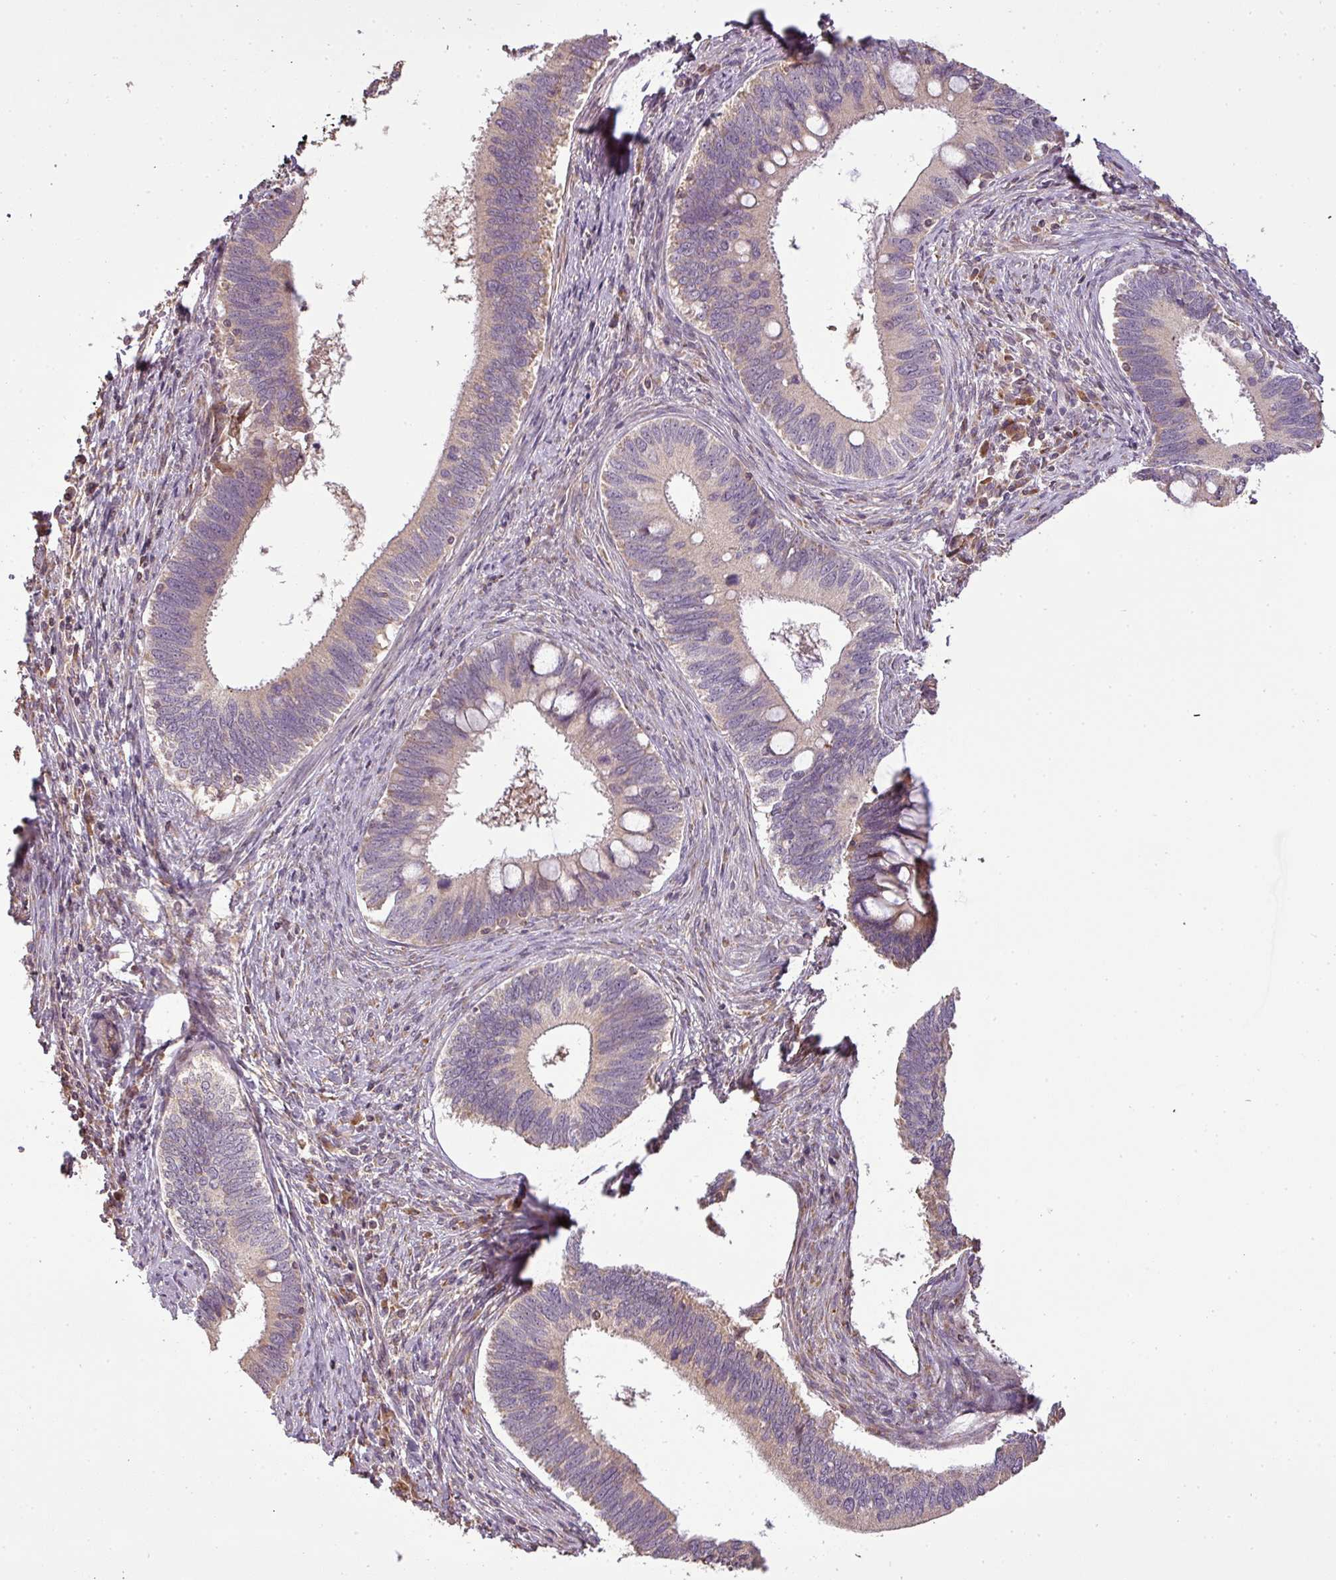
{"staining": {"intensity": "negative", "quantity": "none", "location": "none"}, "tissue": "cervical cancer", "cell_type": "Tumor cells", "image_type": "cancer", "snomed": [{"axis": "morphology", "description": "Adenocarcinoma, NOS"}, {"axis": "topography", "description": "Cervix"}], "caption": "Tumor cells show no significant staining in cervical cancer.", "gene": "FAIM", "patient": {"sex": "female", "age": 42}}